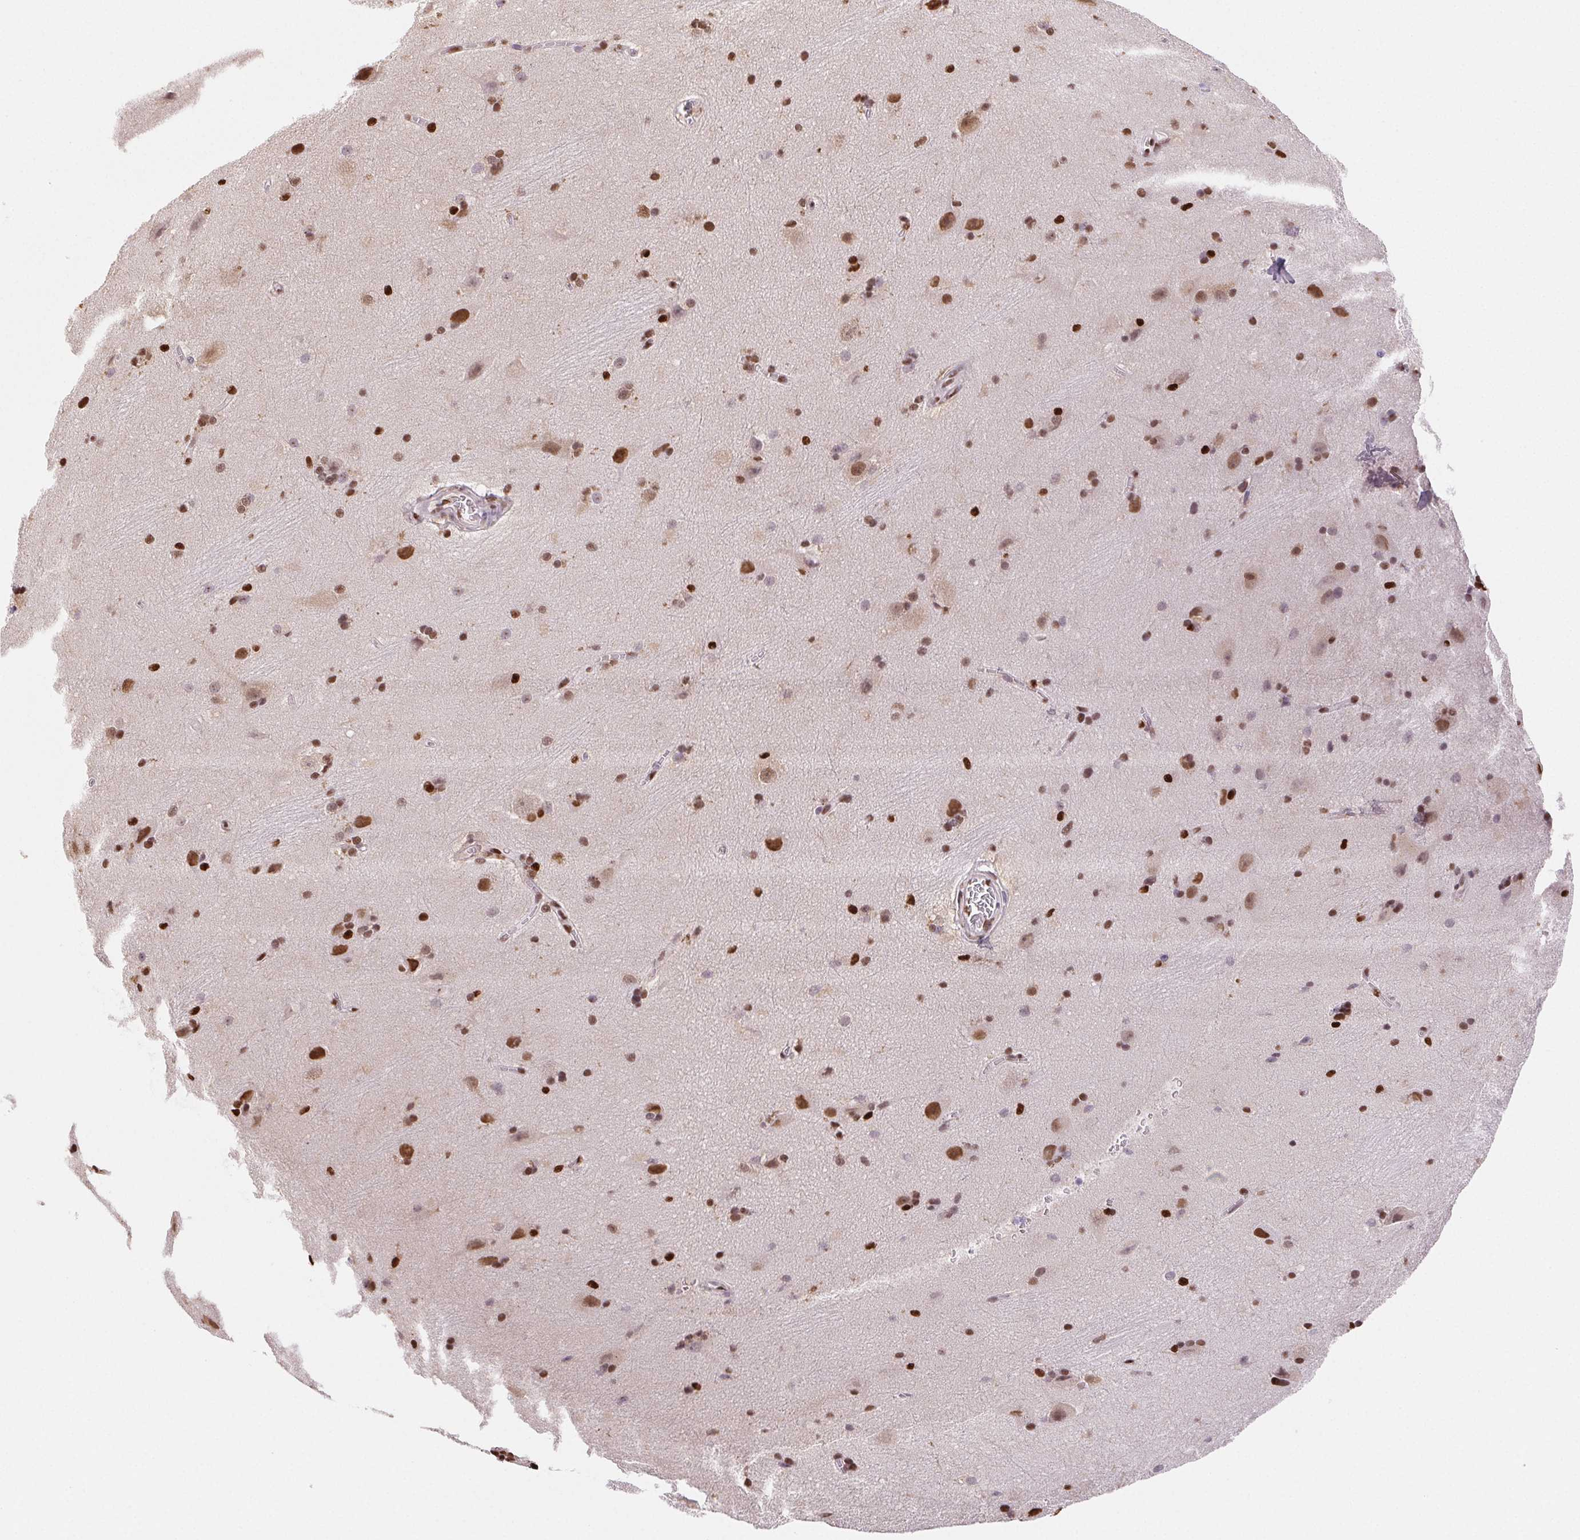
{"staining": {"intensity": "strong", "quantity": "25%-75%", "location": "nuclear"}, "tissue": "hippocampus", "cell_type": "Glial cells", "image_type": "normal", "snomed": [{"axis": "morphology", "description": "Normal tissue, NOS"}, {"axis": "topography", "description": "Cerebral cortex"}, {"axis": "topography", "description": "Hippocampus"}], "caption": "A micrograph showing strong nuclear positivity in about 25%-75% of glial cells in benign hippocampus, as visualized by brown immunohistochemical staining.", "gene": "SETSIP", "patient": {"sex": "female", "age": 19}}